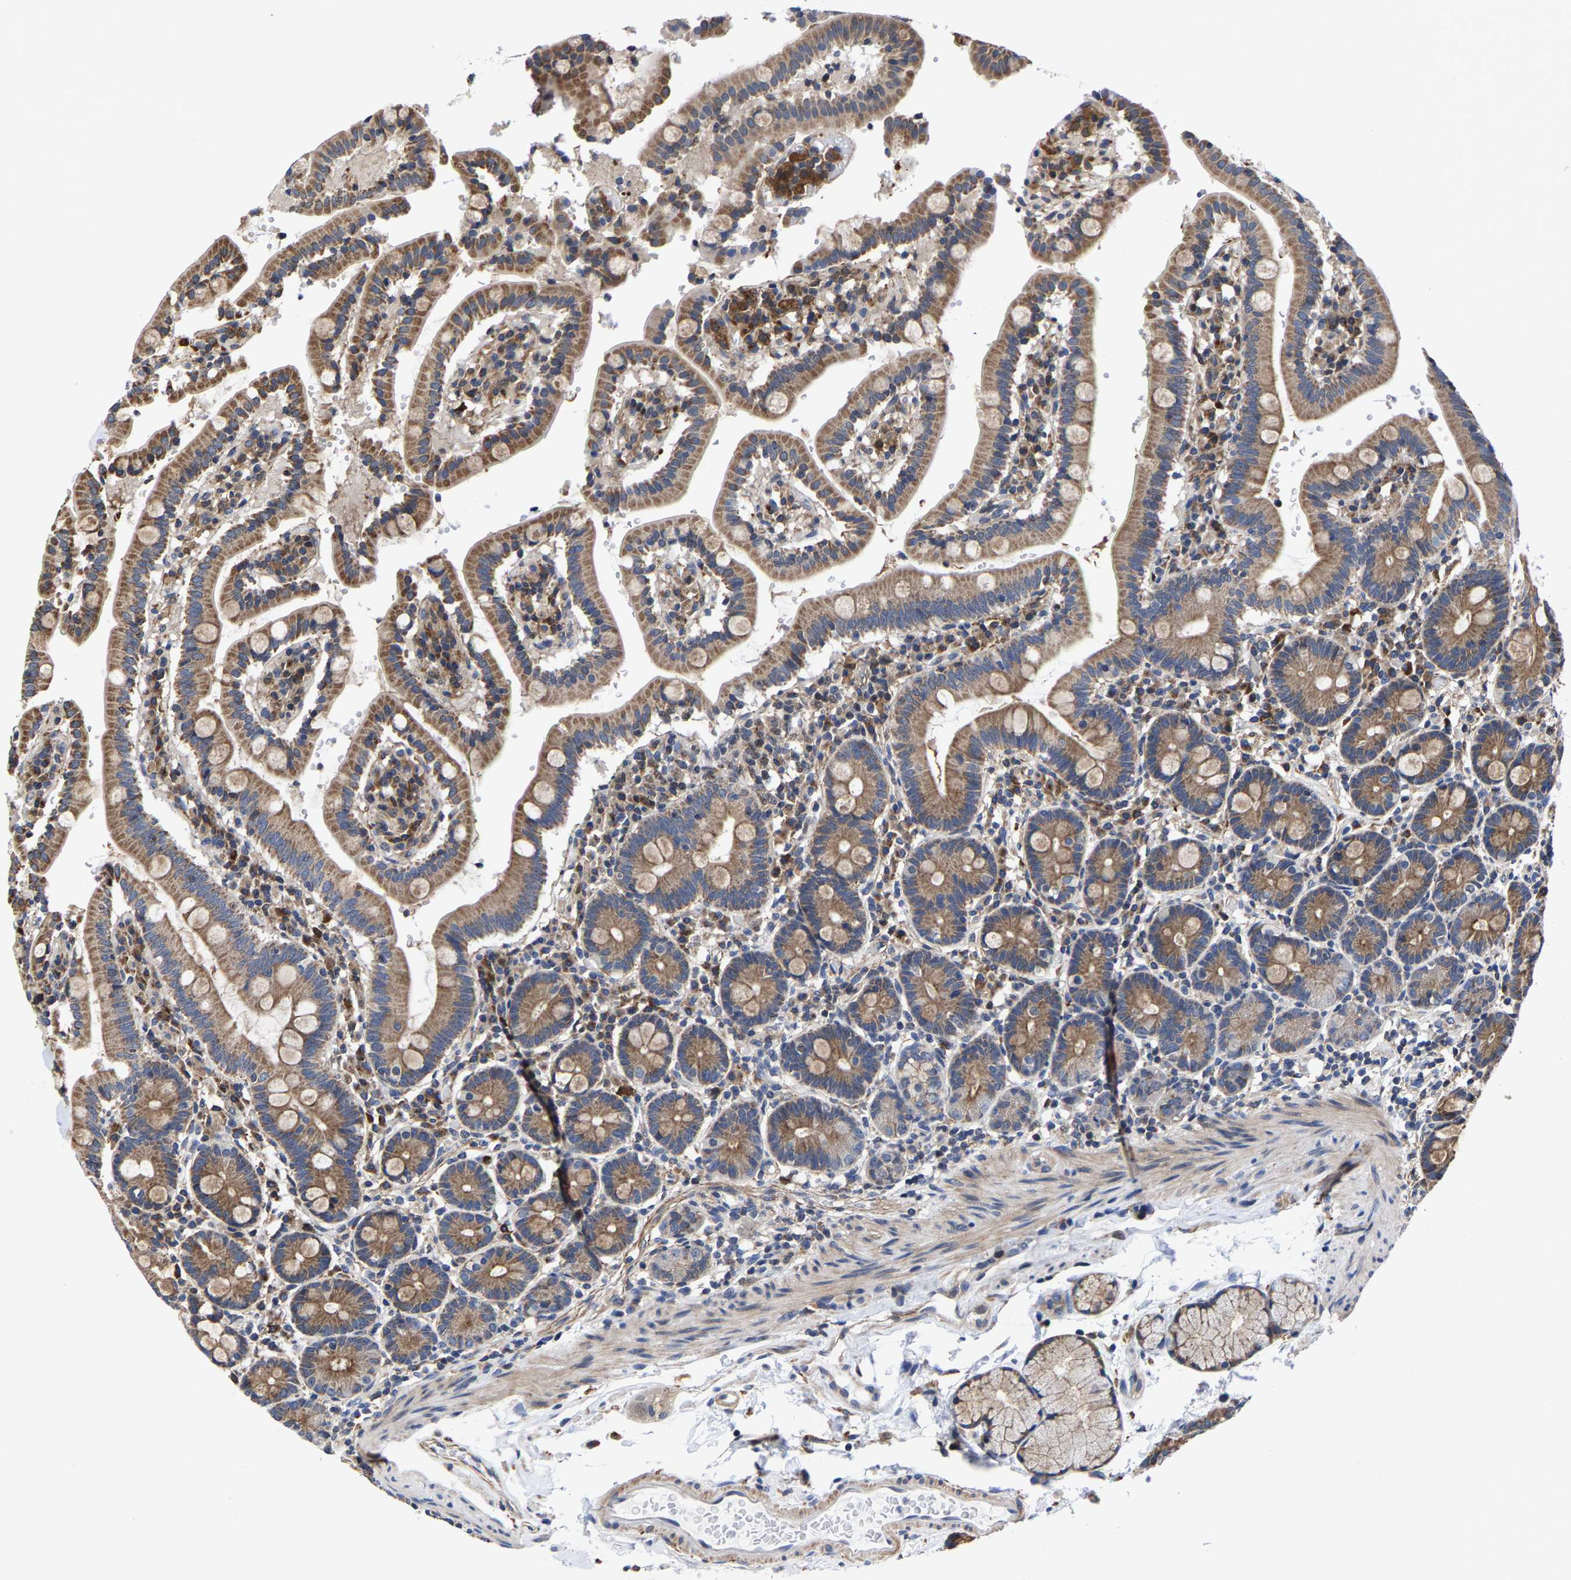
{"staining": {"intensity": "moderate", "quantity": ">75%", "location": "cytoplasmic/membranous"}, "tissue": "duodenum", "cell_type": "Glandular cells", "image_type": "normal", "snomed": [{"axis": "morphology", "description": "Normal tissue, NOS"}, {"axis": "topography", "description": "Small intestine, NOS"}], "caption": "Immunohistochemistry photomicrograph of normal duodenum: duodenum stained using immunohistochemistry (IHC) reveals medium levels of moderate protein expression localized specifically in the cytoplasmic/membranous of glandular cells, appearing as a cytoplasmic/membranous brown color.", "gene": "PFKFB3", "patient": {"sex": "female", "age": 71}}